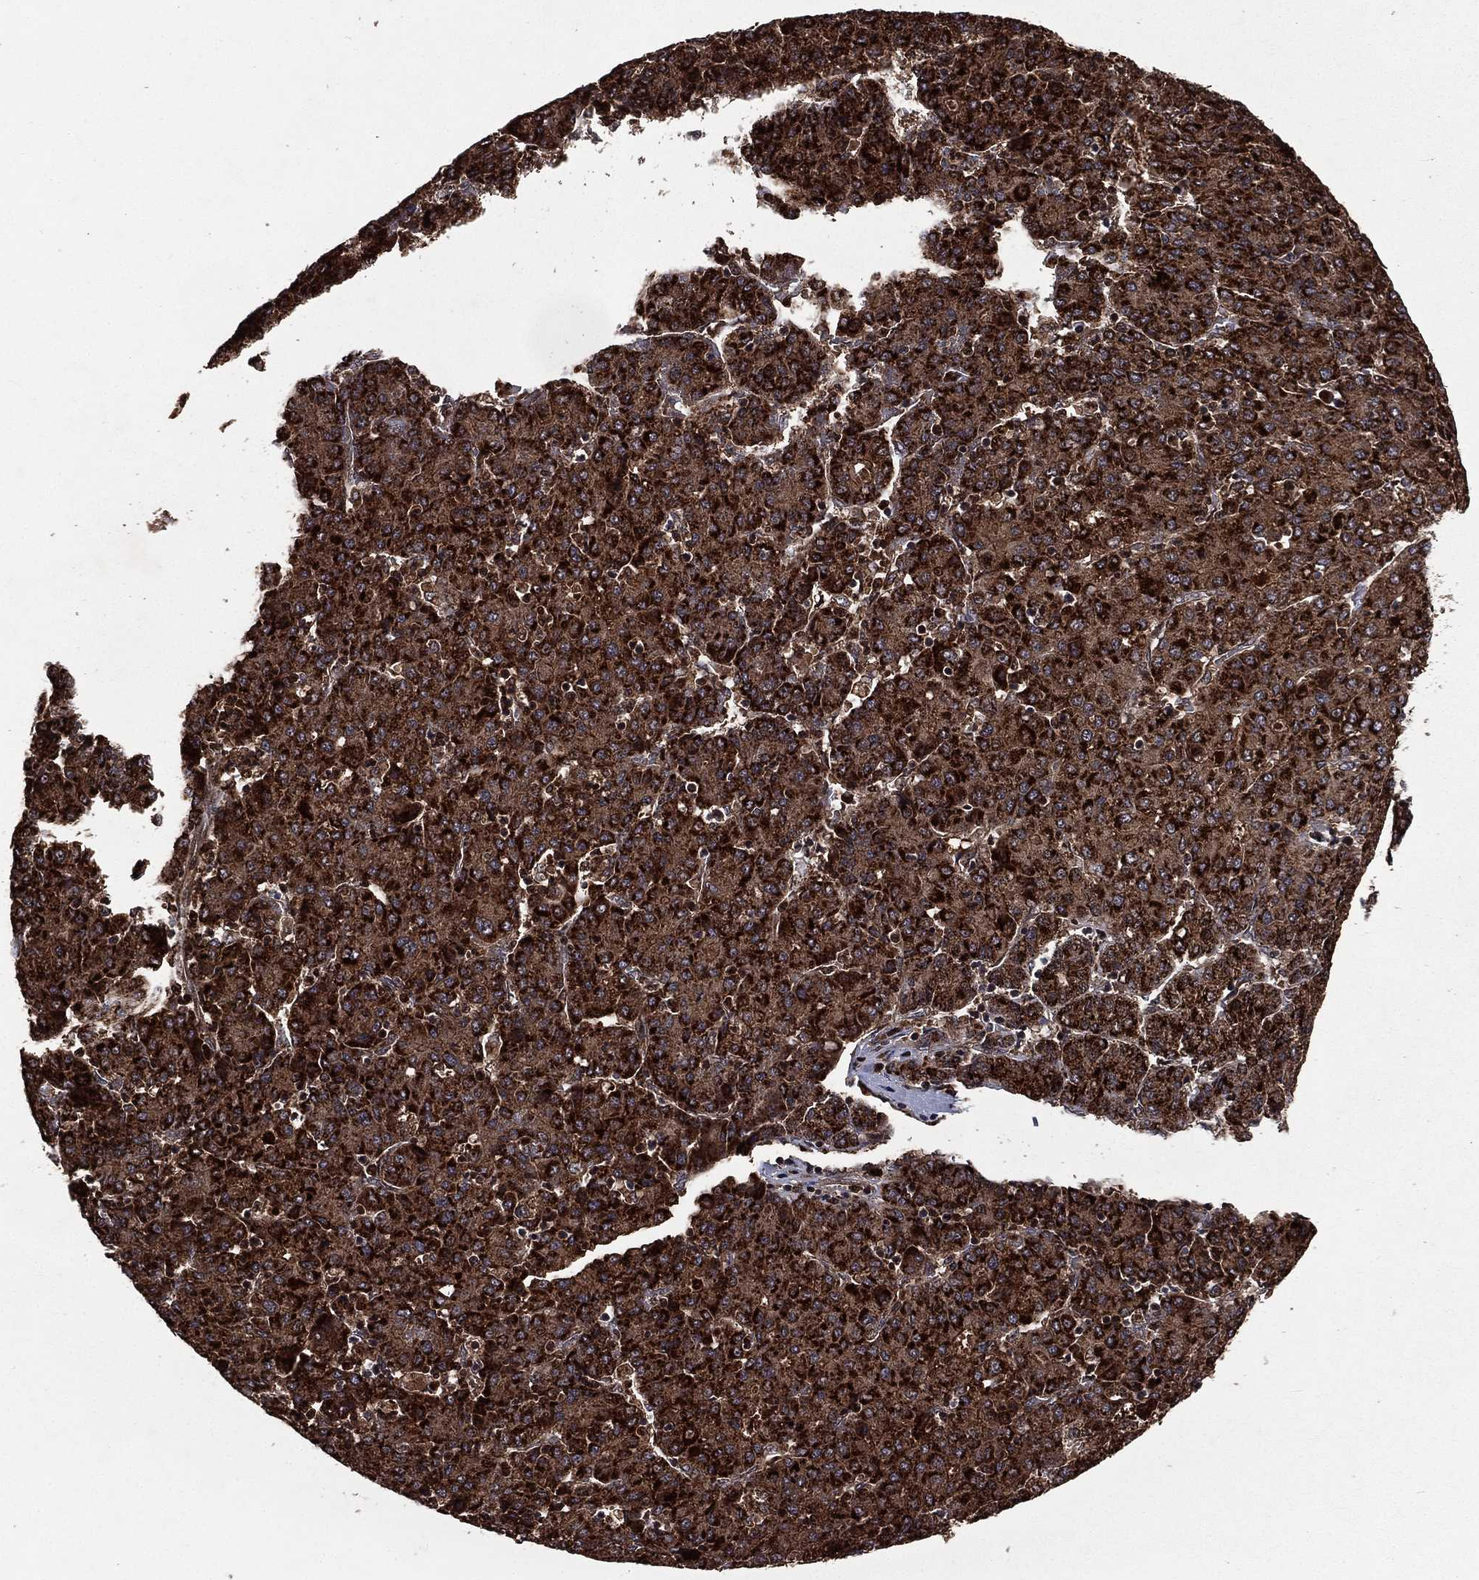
{"staining": {"intensity": "strong", "quantity": ">75%", "location": "cytoplasmic/membranous"}, "tissue": "liver cancer", "cell_type": "Tumor cells", "image_type": "cancer", "snomed": [{"axis": "morphology", "description": "Carcinoma, Hepatocellular, NOS"}, {"axis": "topography", "description": "Liver"}], "caption": "Liver cancer (hepatocellular carcinoma) stained with a brown dye reveals strong cytoplasmic/membranous positive staining in about >75% of tumor cells.", "gene": "LENG8", "patient": {"sex": "male", "age": 65}}